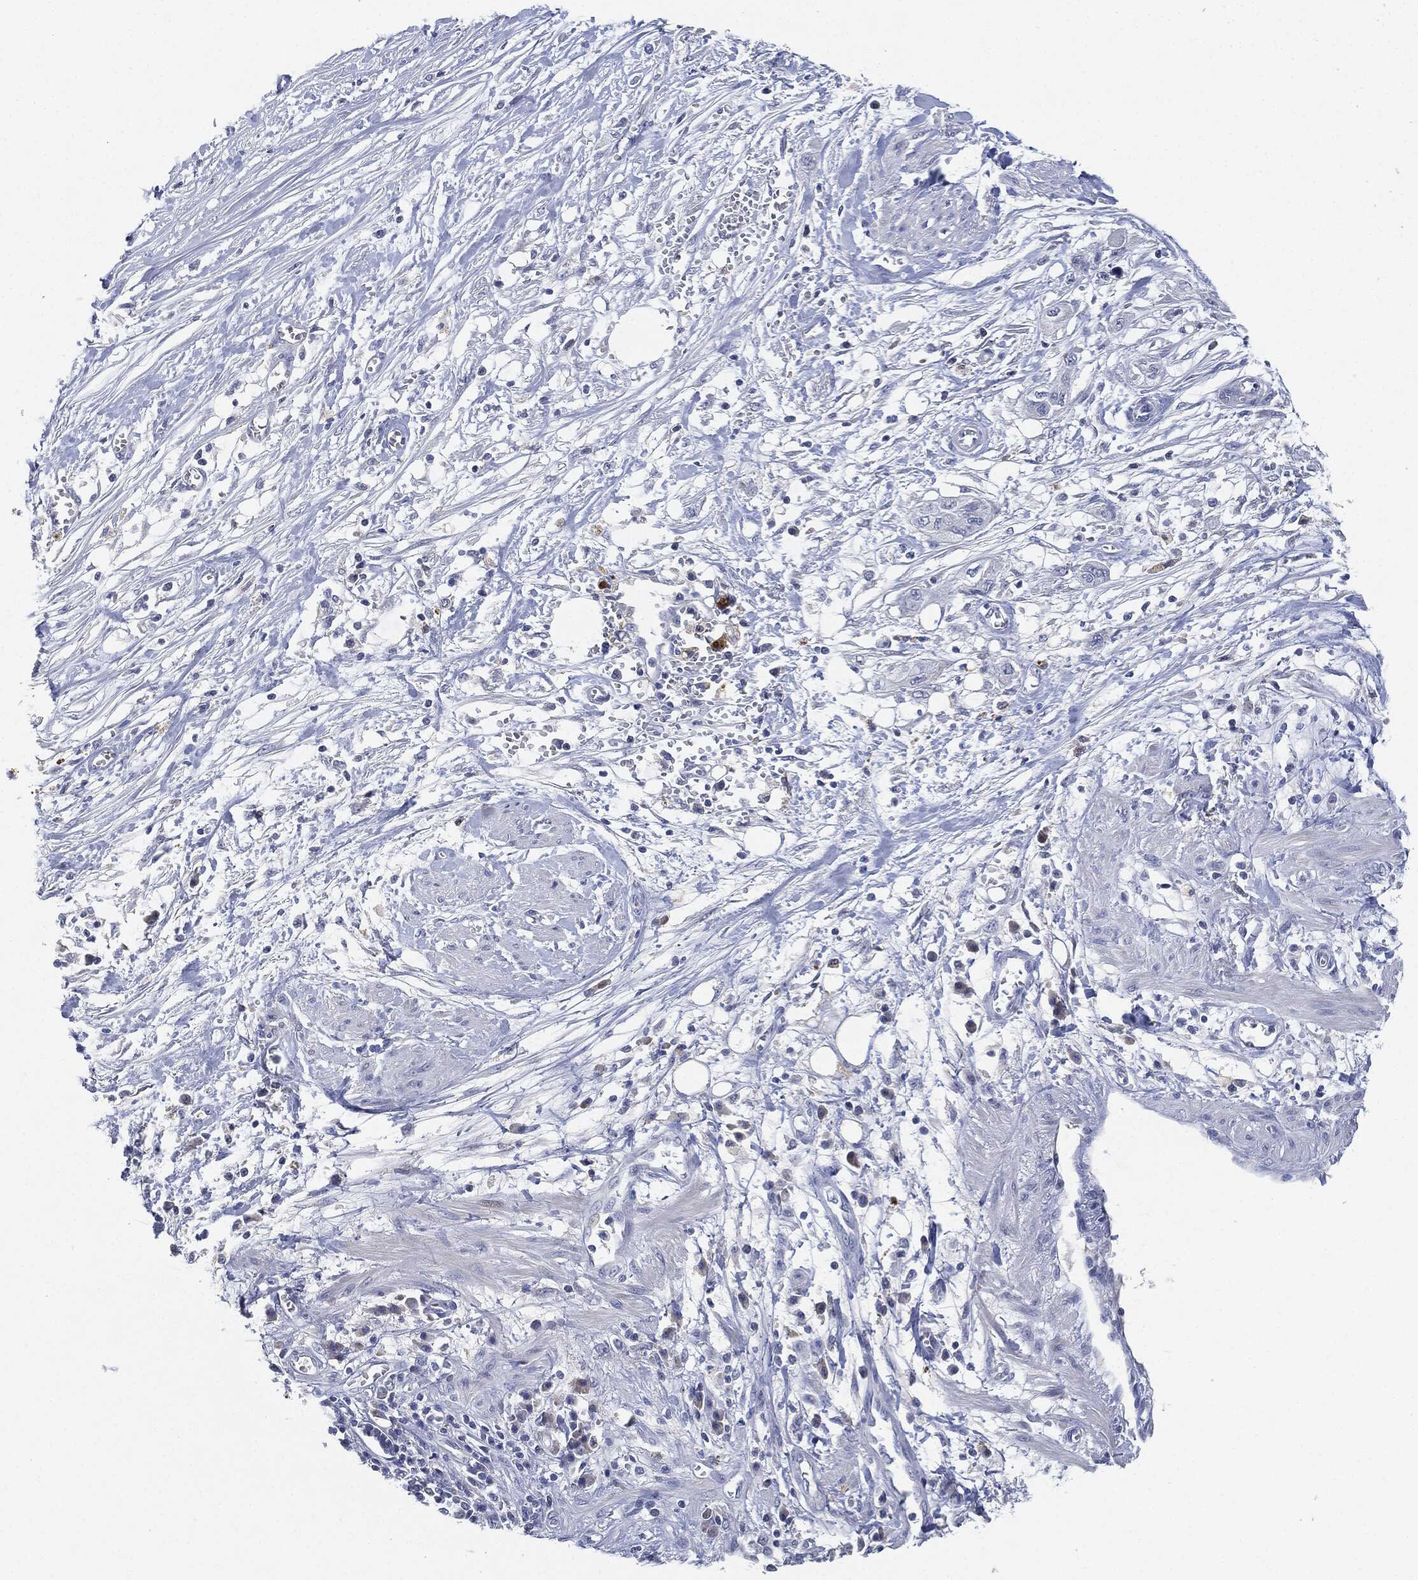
{"staining": {"intensity": "negative", "quantity": "none", "location": "none"}, "tissue": "pancreatic cancer", "cell_type": "Tumor cells", "image_type": "cancer", "snomed": [{"axis": "morphology", "description": "Adenocarcinoma, NOS"}, {"axis": "topography", "description": "Pancreas"}], "caption": "Immunohistochemistry of human pancreatic cancer reveals no expression in tumor cells.", "gene": "NTRK1", "patient": {"sex": "male", "age": 72}}